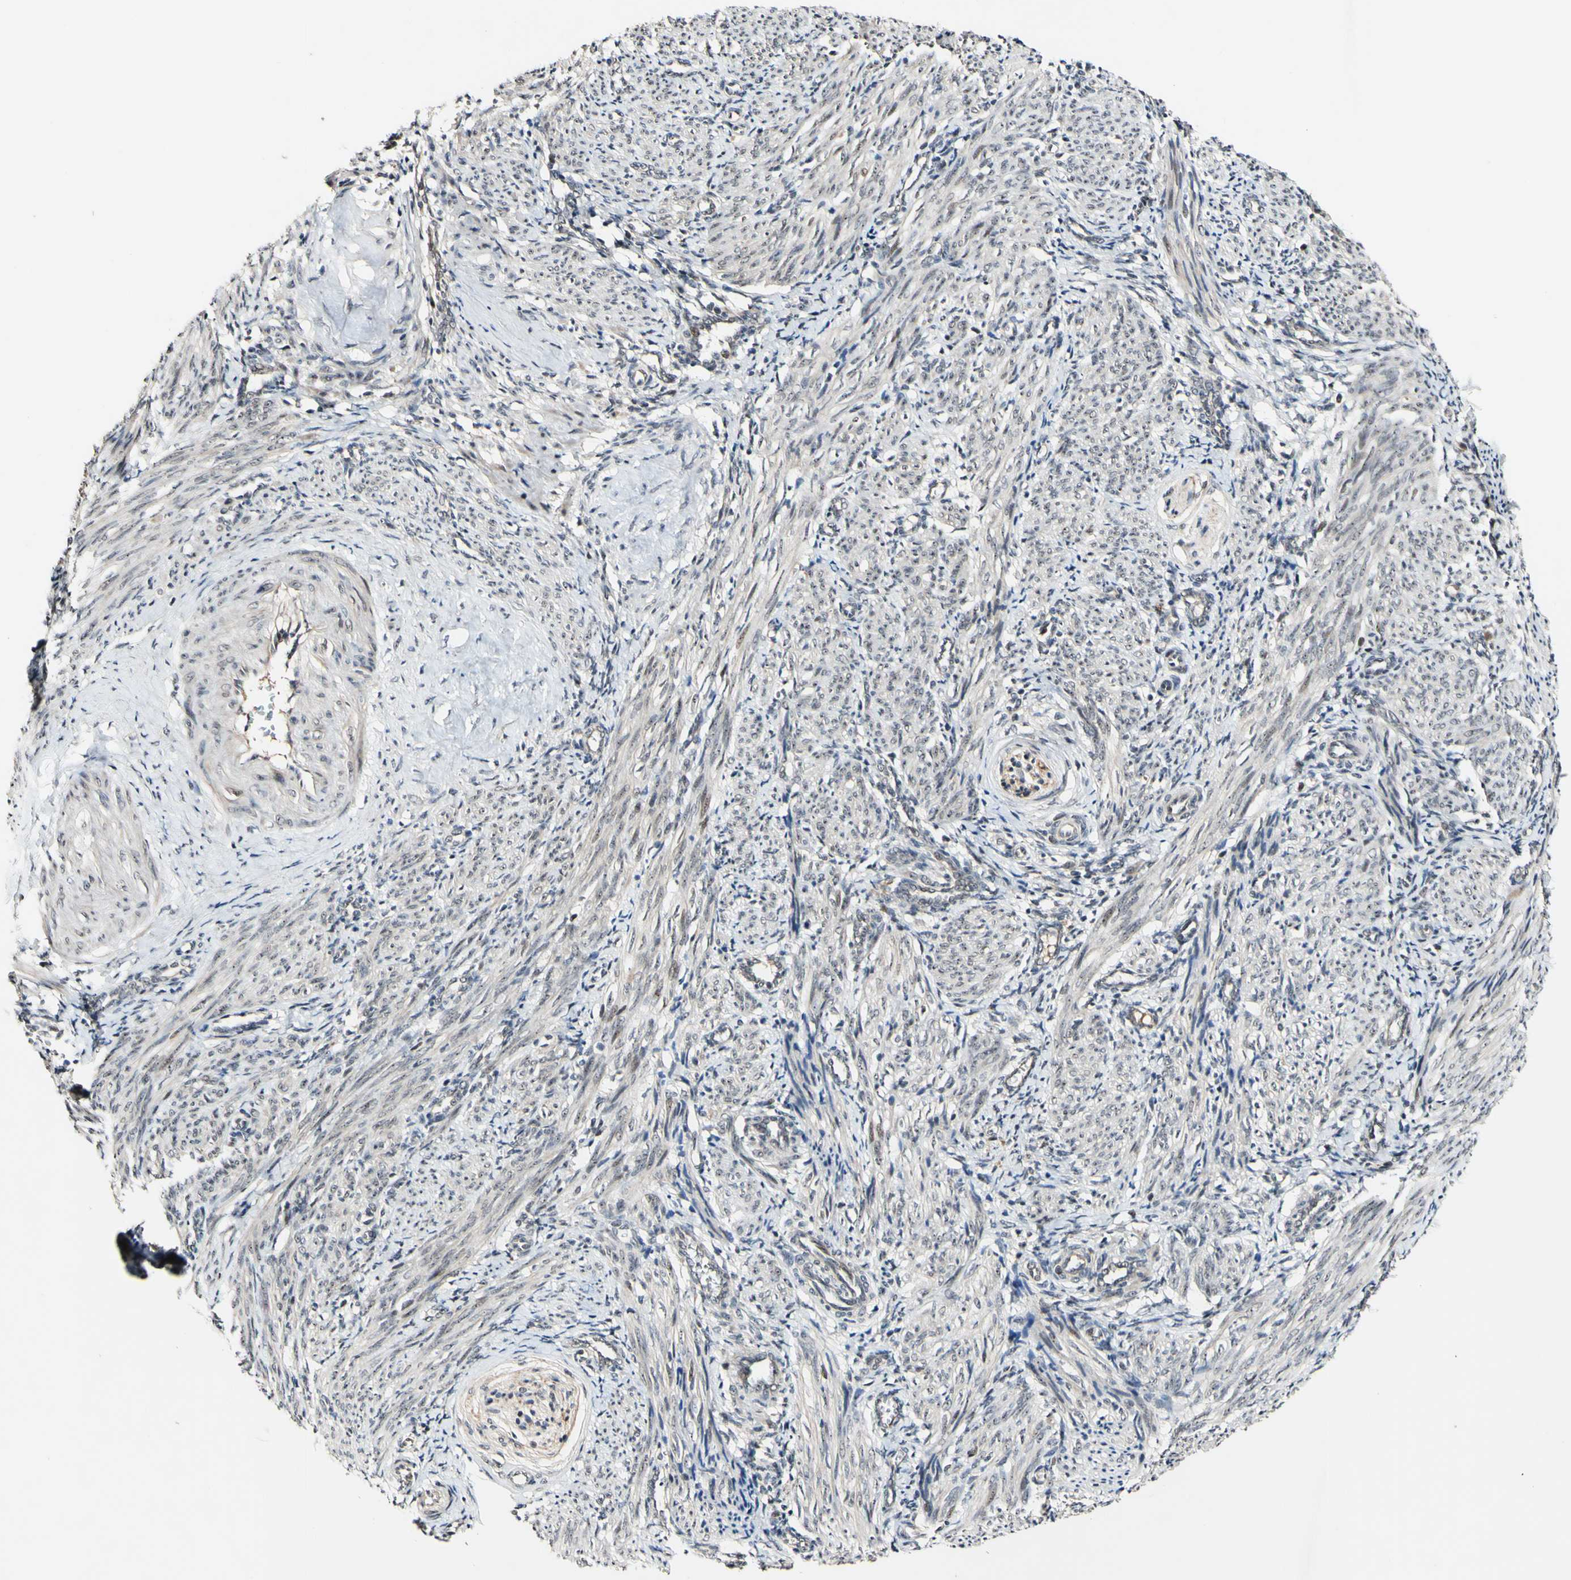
{"staining": {"intensity": "negative", "quantity": "none", "location": "none"}, "tissue": "smooth muscle", "cell_type": "Smooth muscle cells", "image_type": "normal", "snomed": [{"axis": "morphology", "description": "Normal tissue, NOS"}, {"axis": "topography", "description": "Endometrium"}], "caption": "A micrograph of smooth muscle stained for a protein demonstrates no brown staining in smooth muscle cells.", "gene": "POLR2F", "patient": {"sex": "female", "age": 33}}